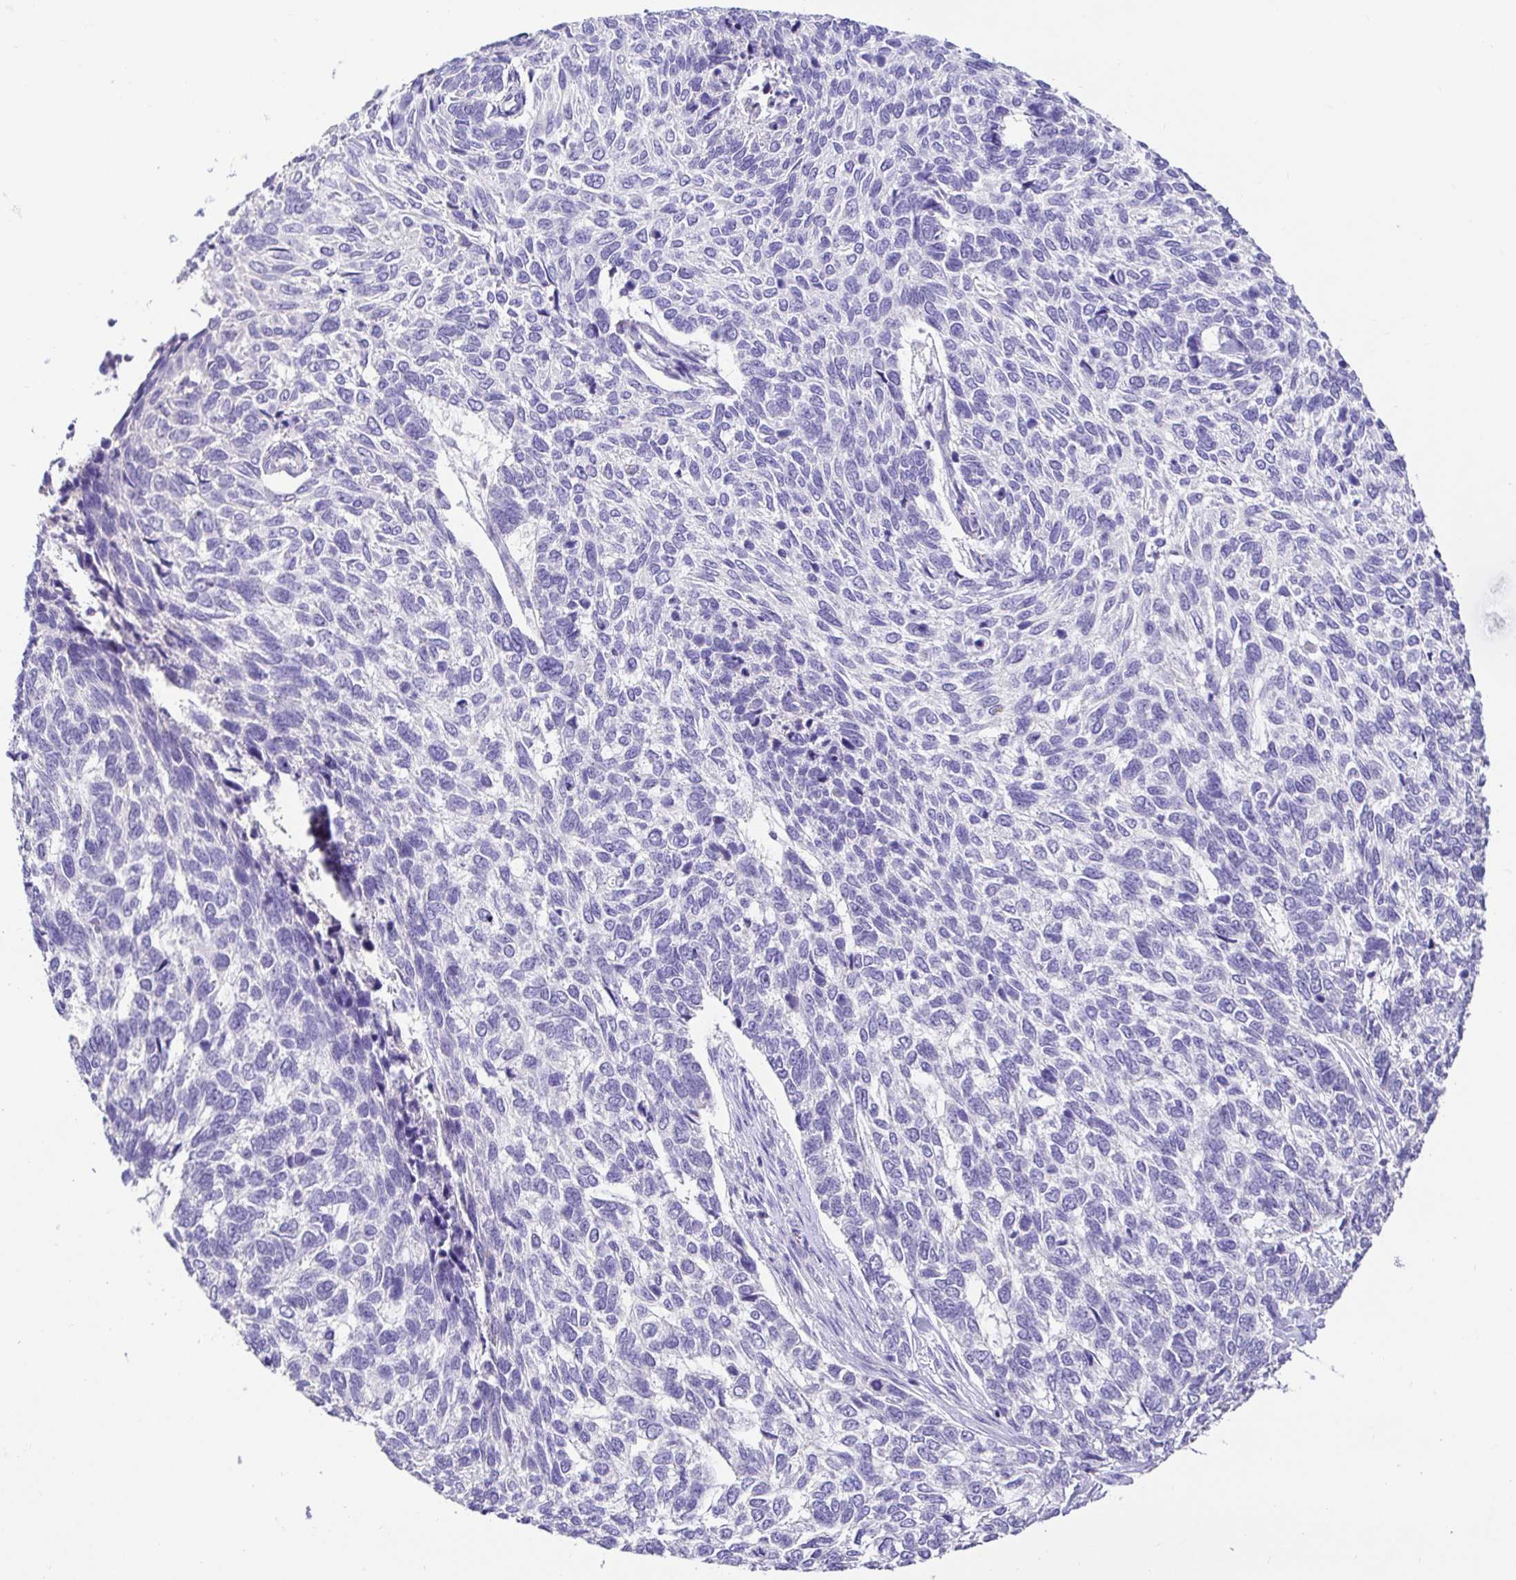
{"staining": {"intensity": "negative", "quantity": "none", "location": "none"}, "tissue": "skin cancer", "cell_type": "Tumor cells", "image_type": "cancer", "snomed": [{"axis": "morphology", "description": "Basal cell carcinoma"}, {"axis": "topography", "description": "Skin"}], "caption": "IHC photomicrograph of skin cancer stained for a protein (brown), which displays no positivity in tumor cells.", "gene": "CDO1", "patient": {"sex": "female", "age": 65}}